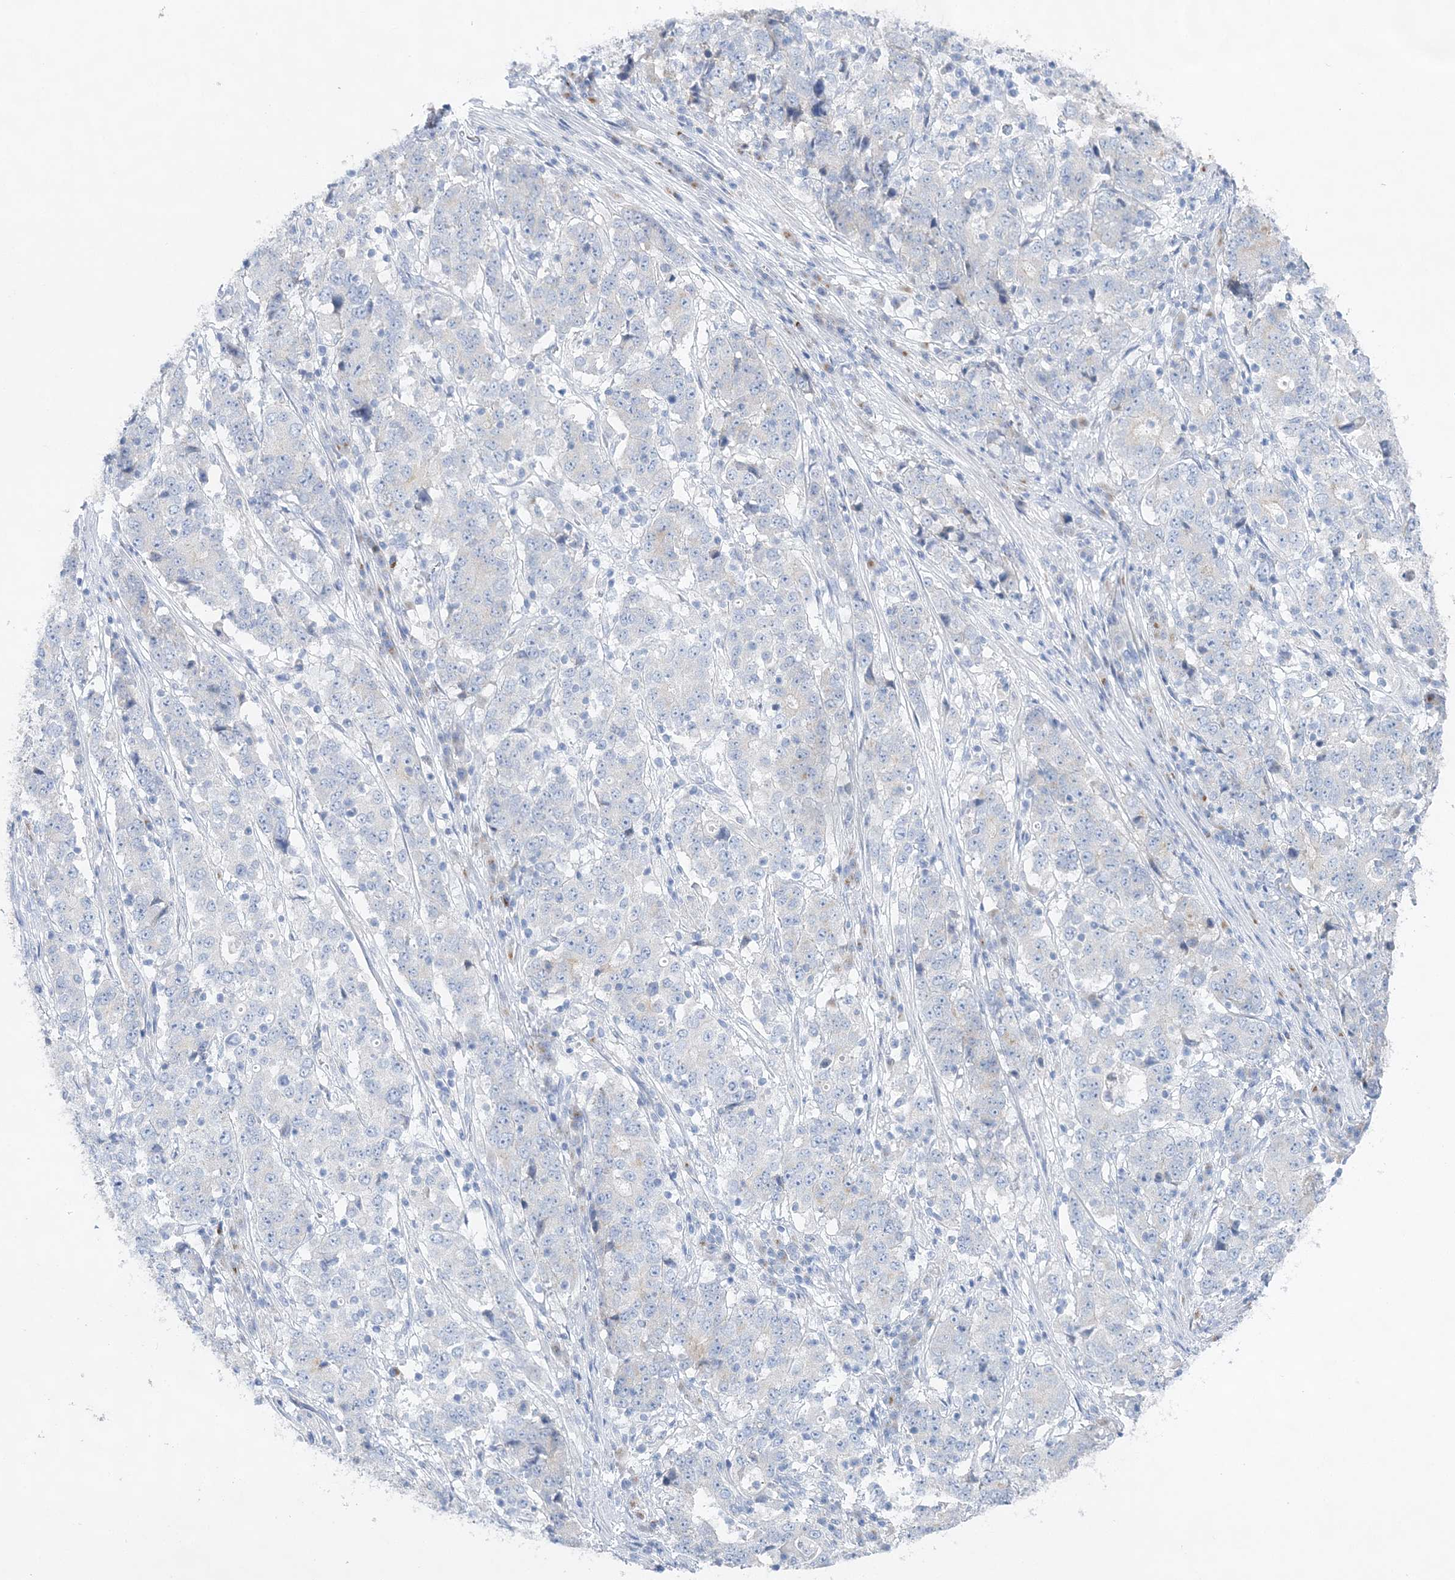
{"staining": {"intensity": "negative", "quantity": "none", "location": "none"}, "tissue": "stomach cancer", "cell_type": "Tumor cells", "image_type": "cancer", "snomed": [{"axis": "morphology", "description": "Adenocarcinoma, NOS"}, {"axis": "topography", "description": "Stomach"}], "caption": "Stomach cancer (adenocarcinoma) stained for a protein using IHC displays no expression tumor cells.", "gene": "SLC5A6", "patient": {"sex": "male", "age": 59}}